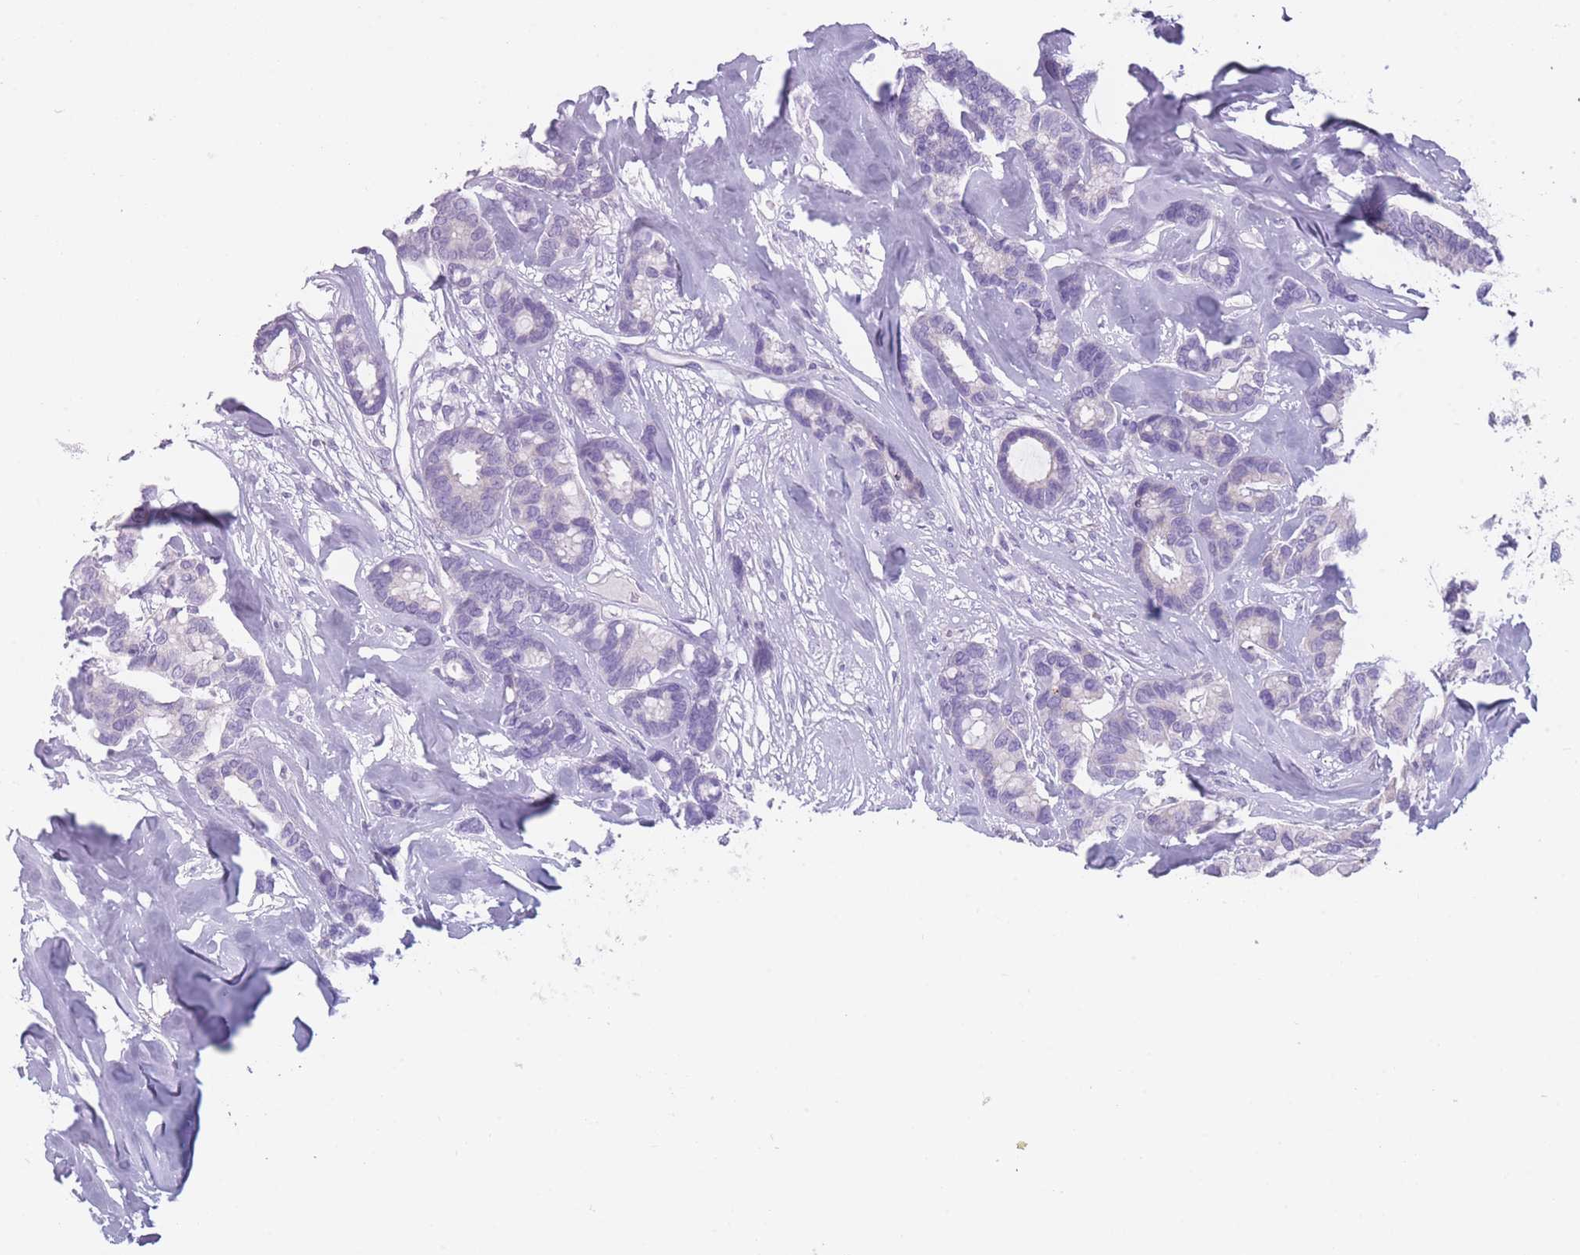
{"staining": {"intensity": "negative", "quantity": "none", "location": "none"}, "tissue": "breast cancer", "cell_type": "Tumor cells", "image_type": "cancer", "snomed": [{"axis": "morphology", "description": "Duct carcinoma"}, {"axis": "topography", "description": "Breast"}], "caption": "Infiltrating ductal carcinoma (breast) stained for a protein using immunohistochemistry exhibits no staining tumor cells.", "gene": "PPFIA3", "patient": {"sex": "female", "age": 87}}